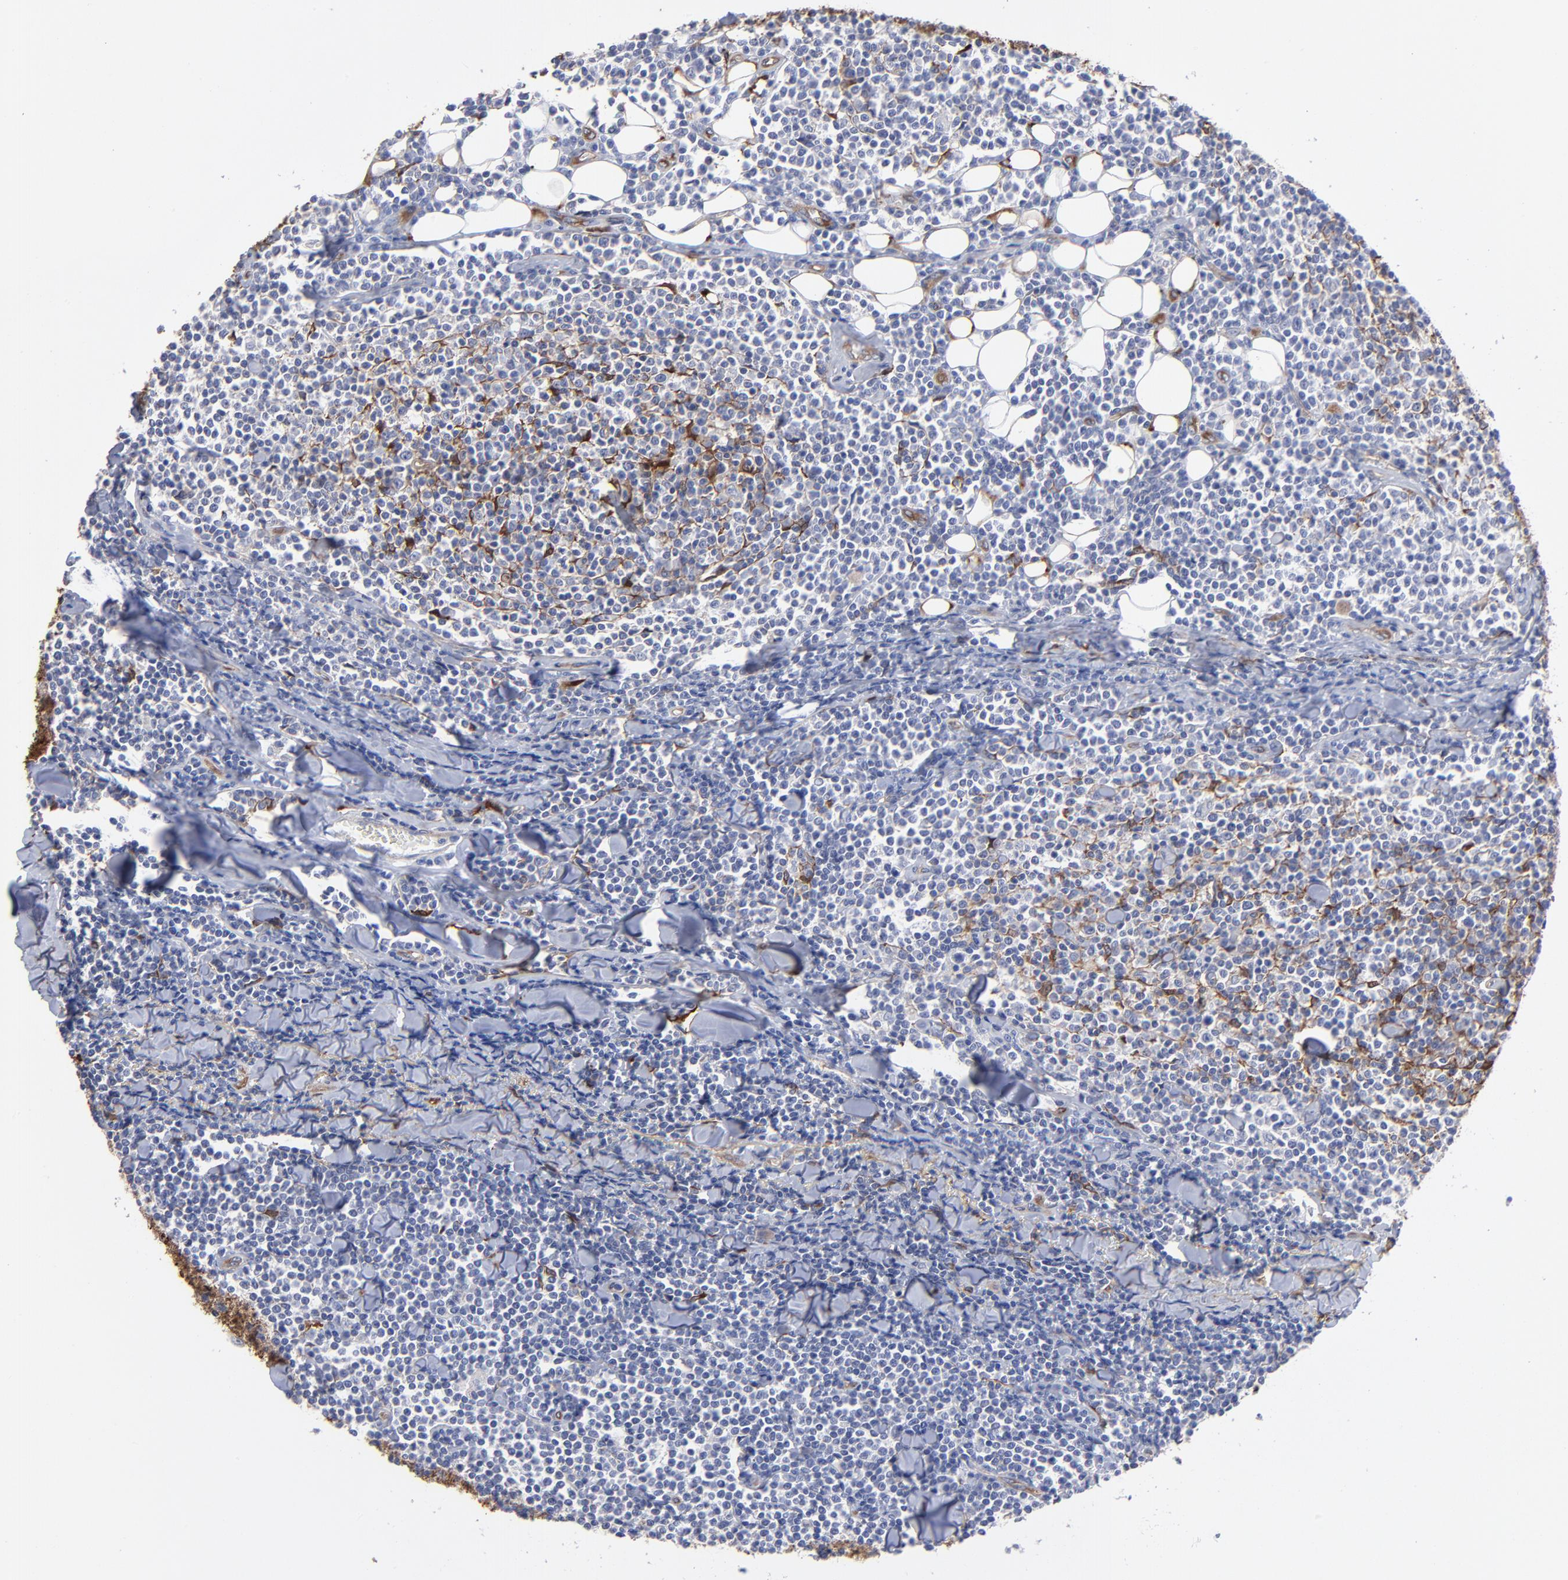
{"staining": {"intensity": "strong", "quantity": "<25%", "location": "cytoplasmic/membranous"}, "tissue": "lymphoma", "cell_type": "Tumor cells", "image_type": "cancer", "snomed": [{"axis": "morphology", "description": "Malignant lymphoma, non-Hodgkin's type, Low grade"}, {"axis": "topography", "description": "Soft tissue"}], "caption": "Tumor cells reveal strong cytoplasmic/membranous staining in about <25% of cells in lymphoma.", "gene": "CILP", "patient": {"sex": "male", "age": 92}}